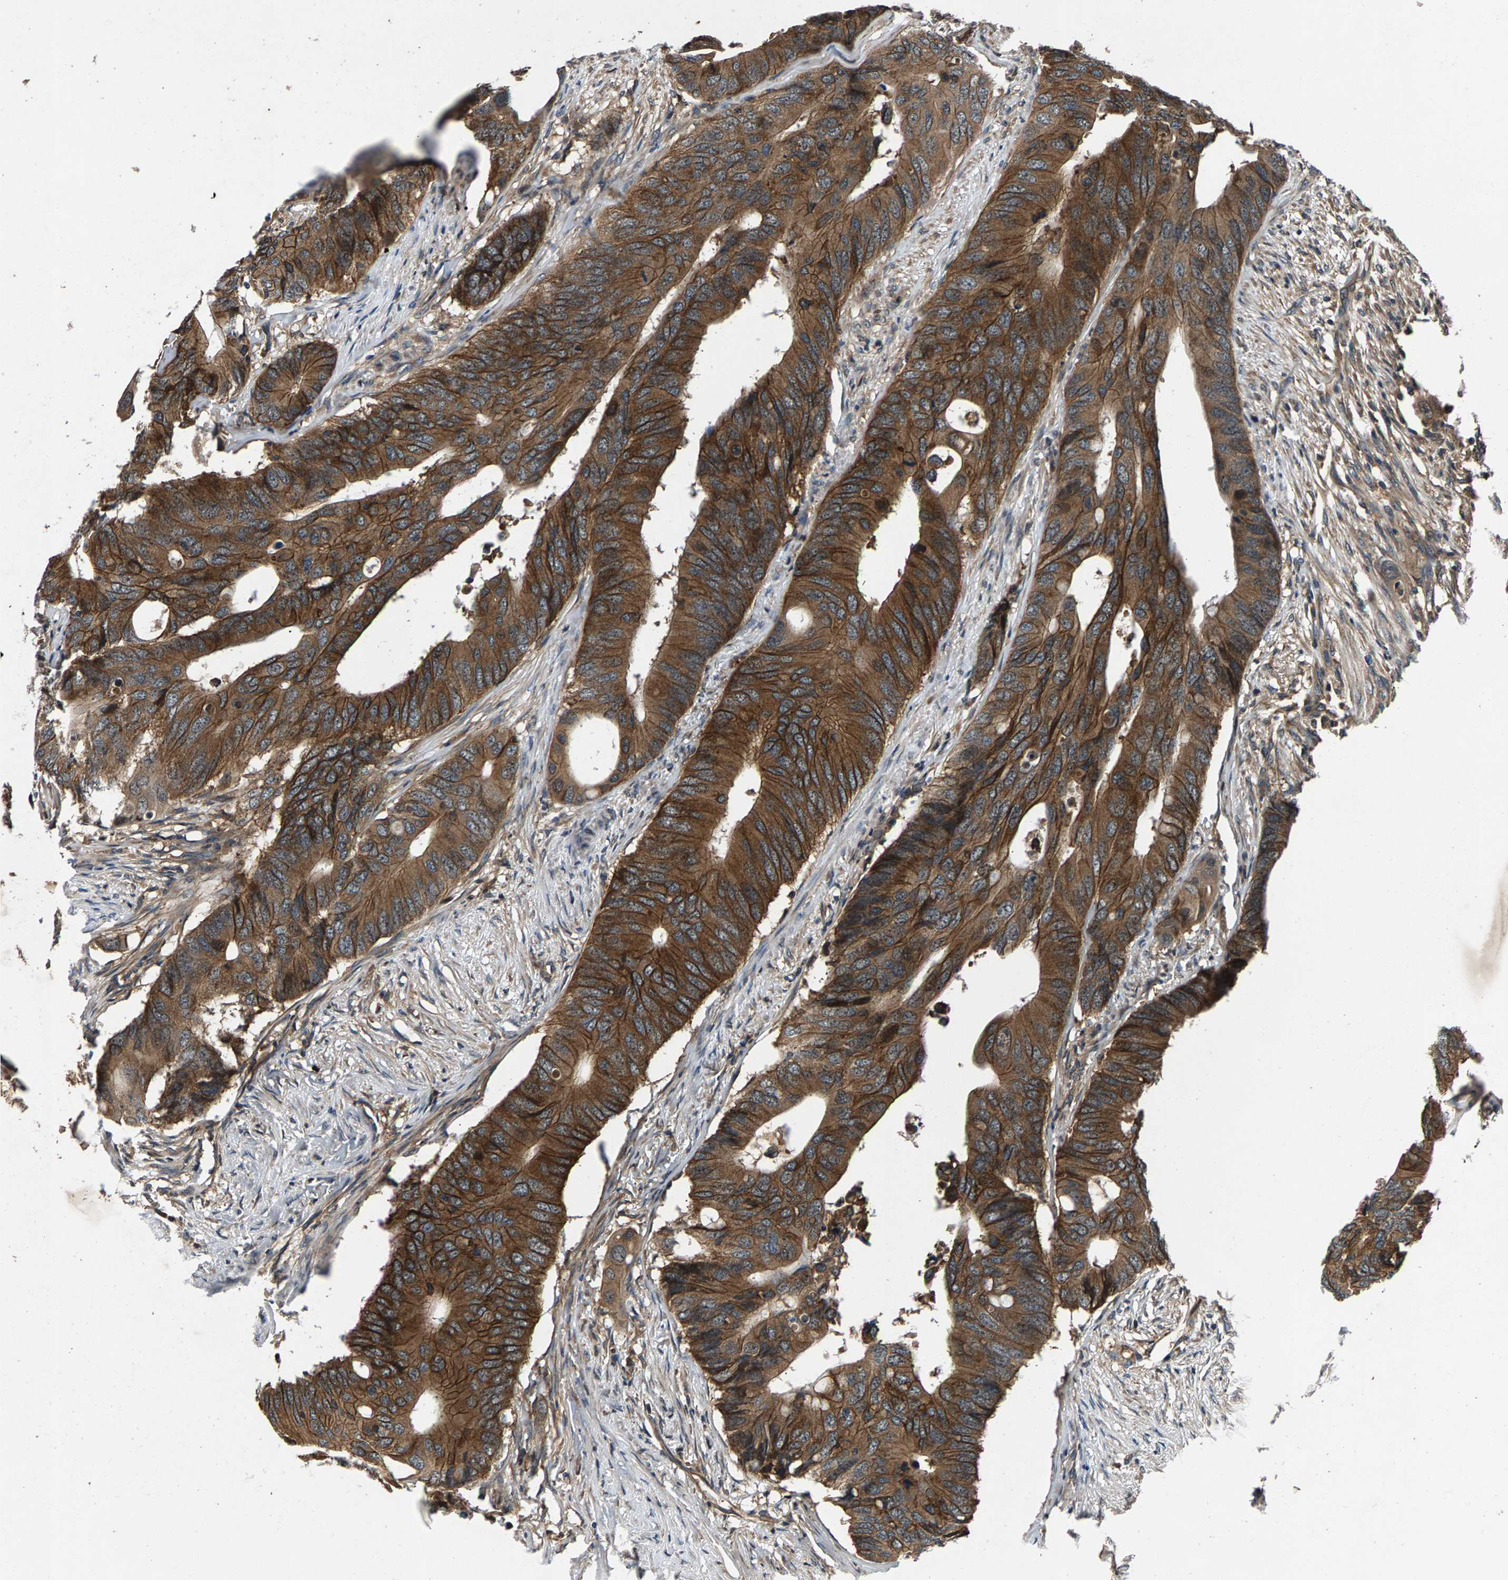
{"staining": {"intensity": "moderate", "quantity": ">75%", "location": "cytoplasmic/membranous"}, "tissue": "colorectal cancer", "cell_type": "Tumor cells", "image_type": "cancer", "snomed": [{"axis": "morphology", "description": "Adenocarcinoma, NOS"}, {"axis": "topography", "description": "Colon"}], "caption": "This is an image of immunohistochemistry staining of colorectal cancer, which shows moderate staining in the cytoplasmic/membranous of tumor cells.", "gene": "FAM78A", "patient": {"sex": "male", "age": 71}}